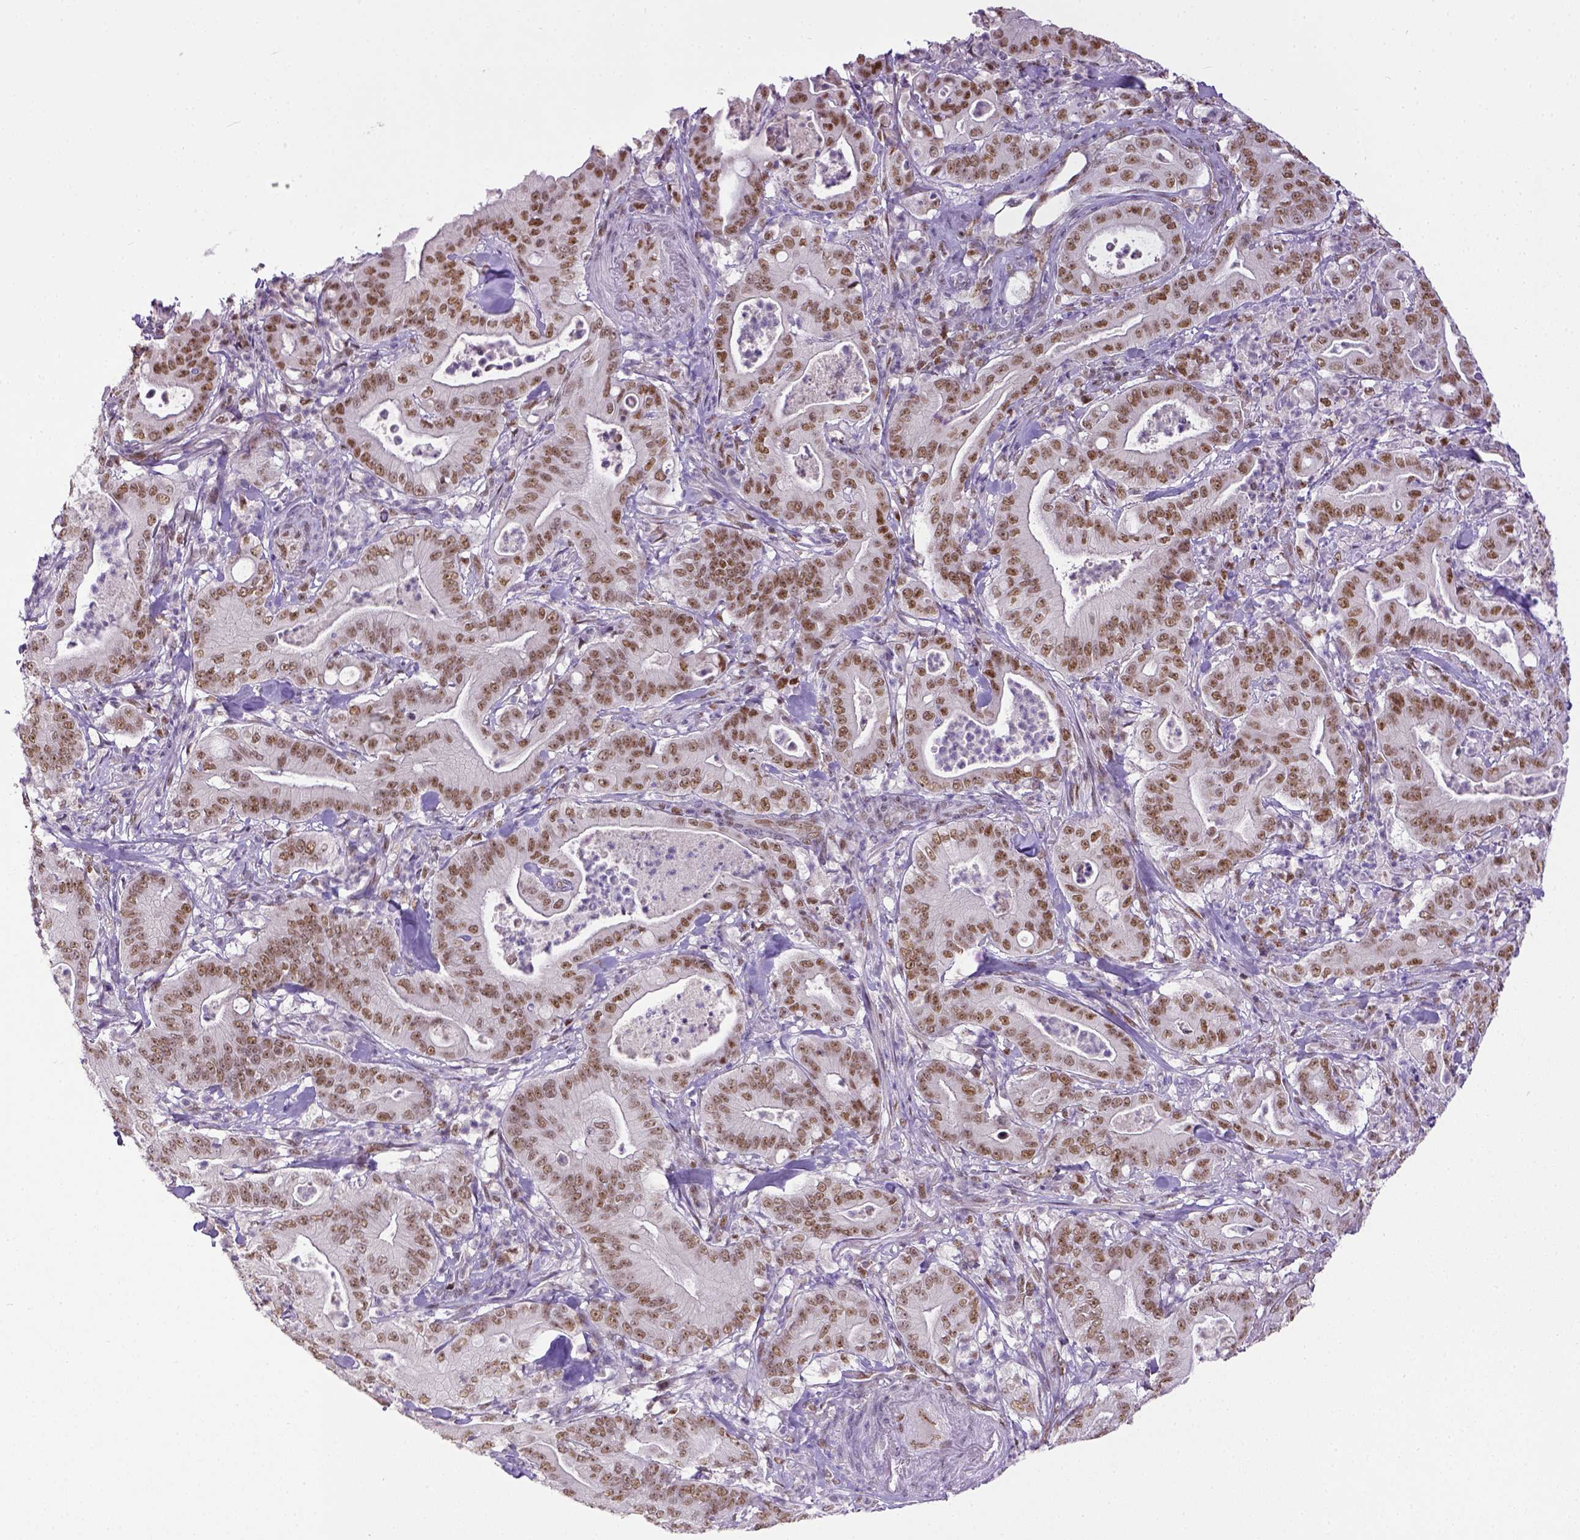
{"staining": {"intensity": "moderate", "quantity": ">75%", "location": "nuclear"}, "tissue": "pancreatic cancer", "cell_type": "Tumor cells", "image_type": "cancer", "snomed": [{"axis": "morphology", "description": "Adenocarcinoma, NOS"}, {"axis": "topography", "description": "Pancreas"}], "caption": "Human pancreatic cancer (adenocarcinoma) stained with a brown dye reveals moderate nuclear positive staining in about >75% of tumor cells.", "gene": "ERCC1", "patient": {"sex": "male", "age": 71}}